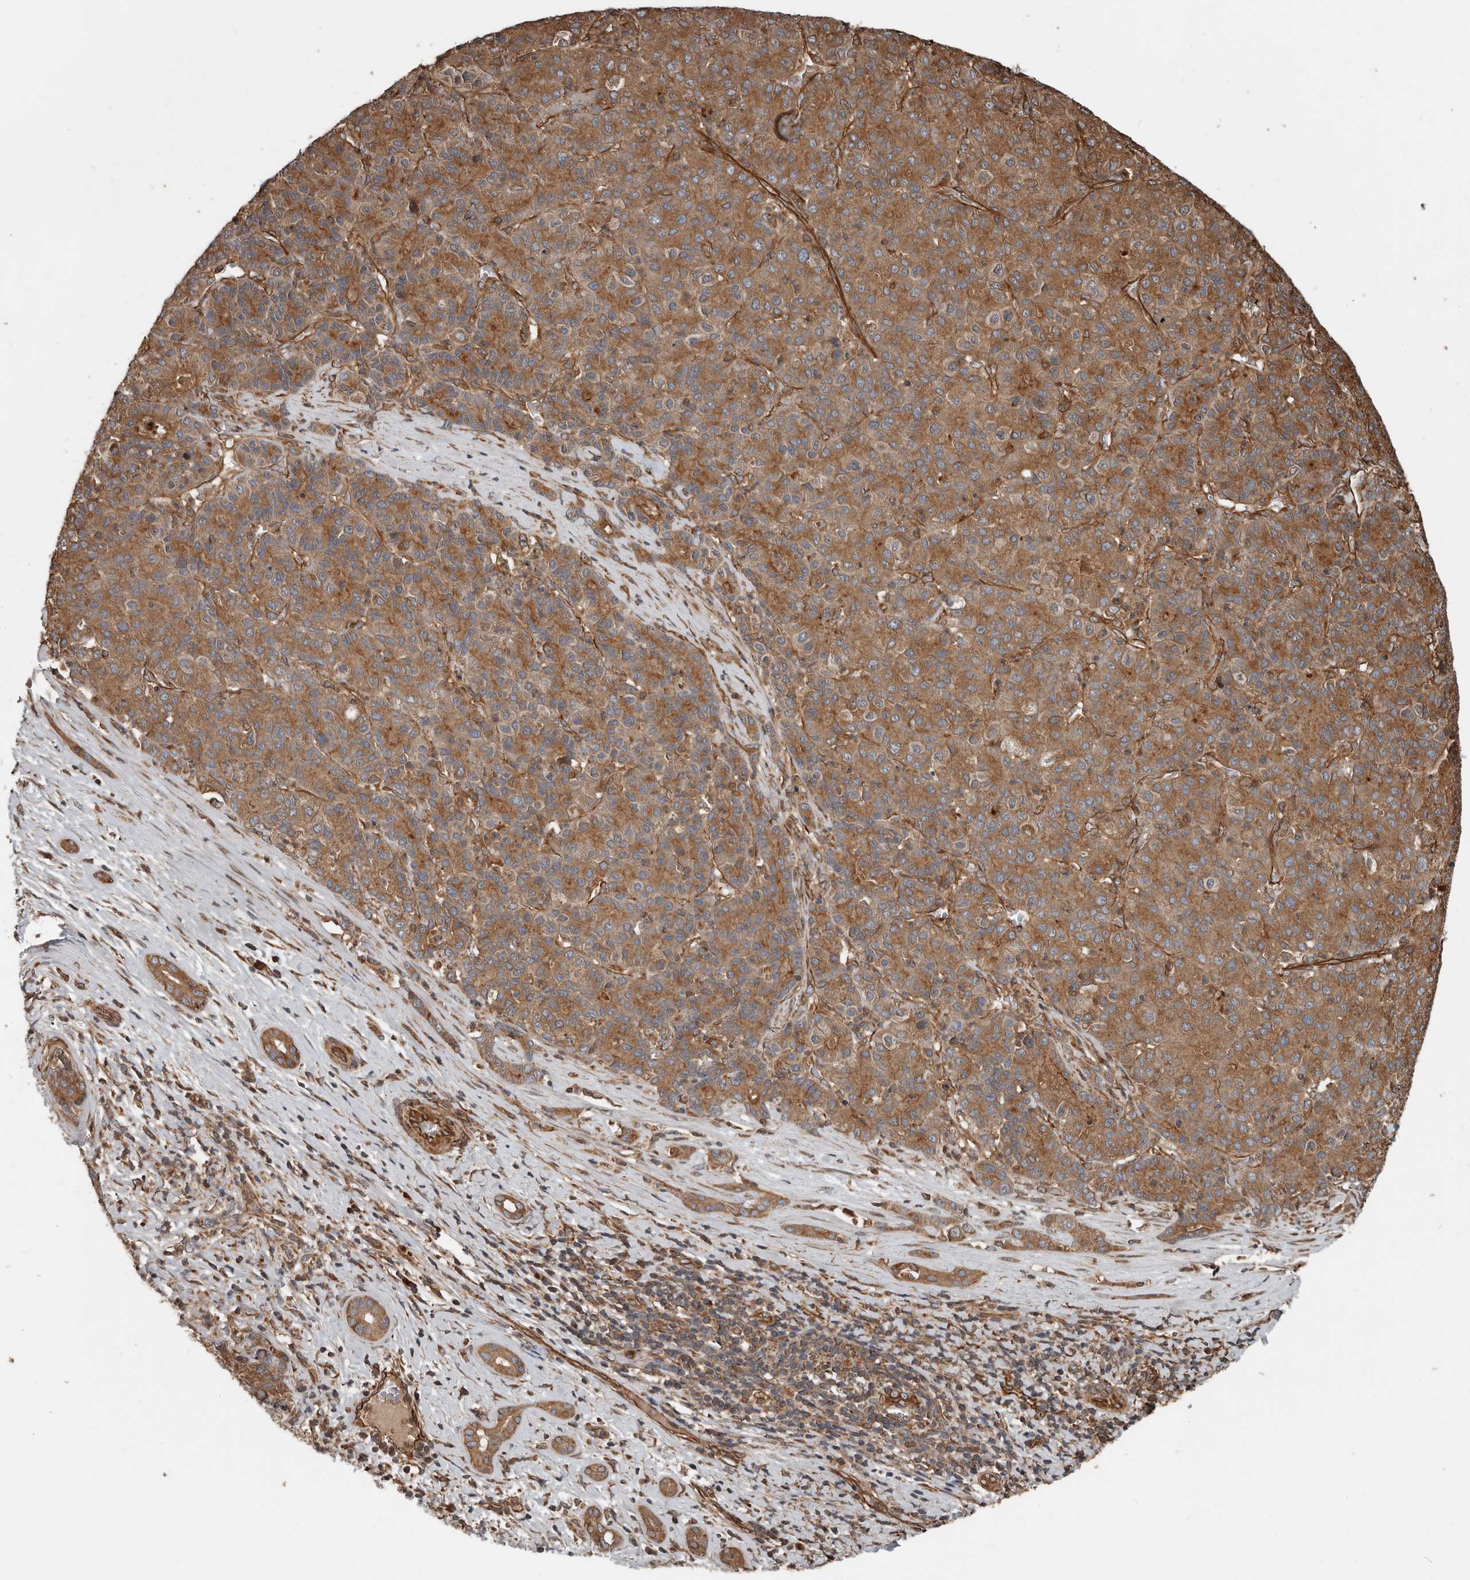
{"staining": {"intensity": "moderate", "quantity": ">75%", "location": "cytoplasmic/membranous"}, "tissue": "liver cancer", "cell_type": "Tumor cells", "image_type": "cancer", "snomed": [{"axis": "morphology", "description": "Carcinoma, Hepatocellular, NOS"}, {"axis": "topography", "description": "Liver"}], "caption": "Human hepatocellular carcinoma (liver) stained for a protein (brown) shows moderate cytoplasmic/membranous positive staining in approximately >75% of tumor cells.", "gene": "YOD1", "patient": {"sex": "male", "age": 65}}